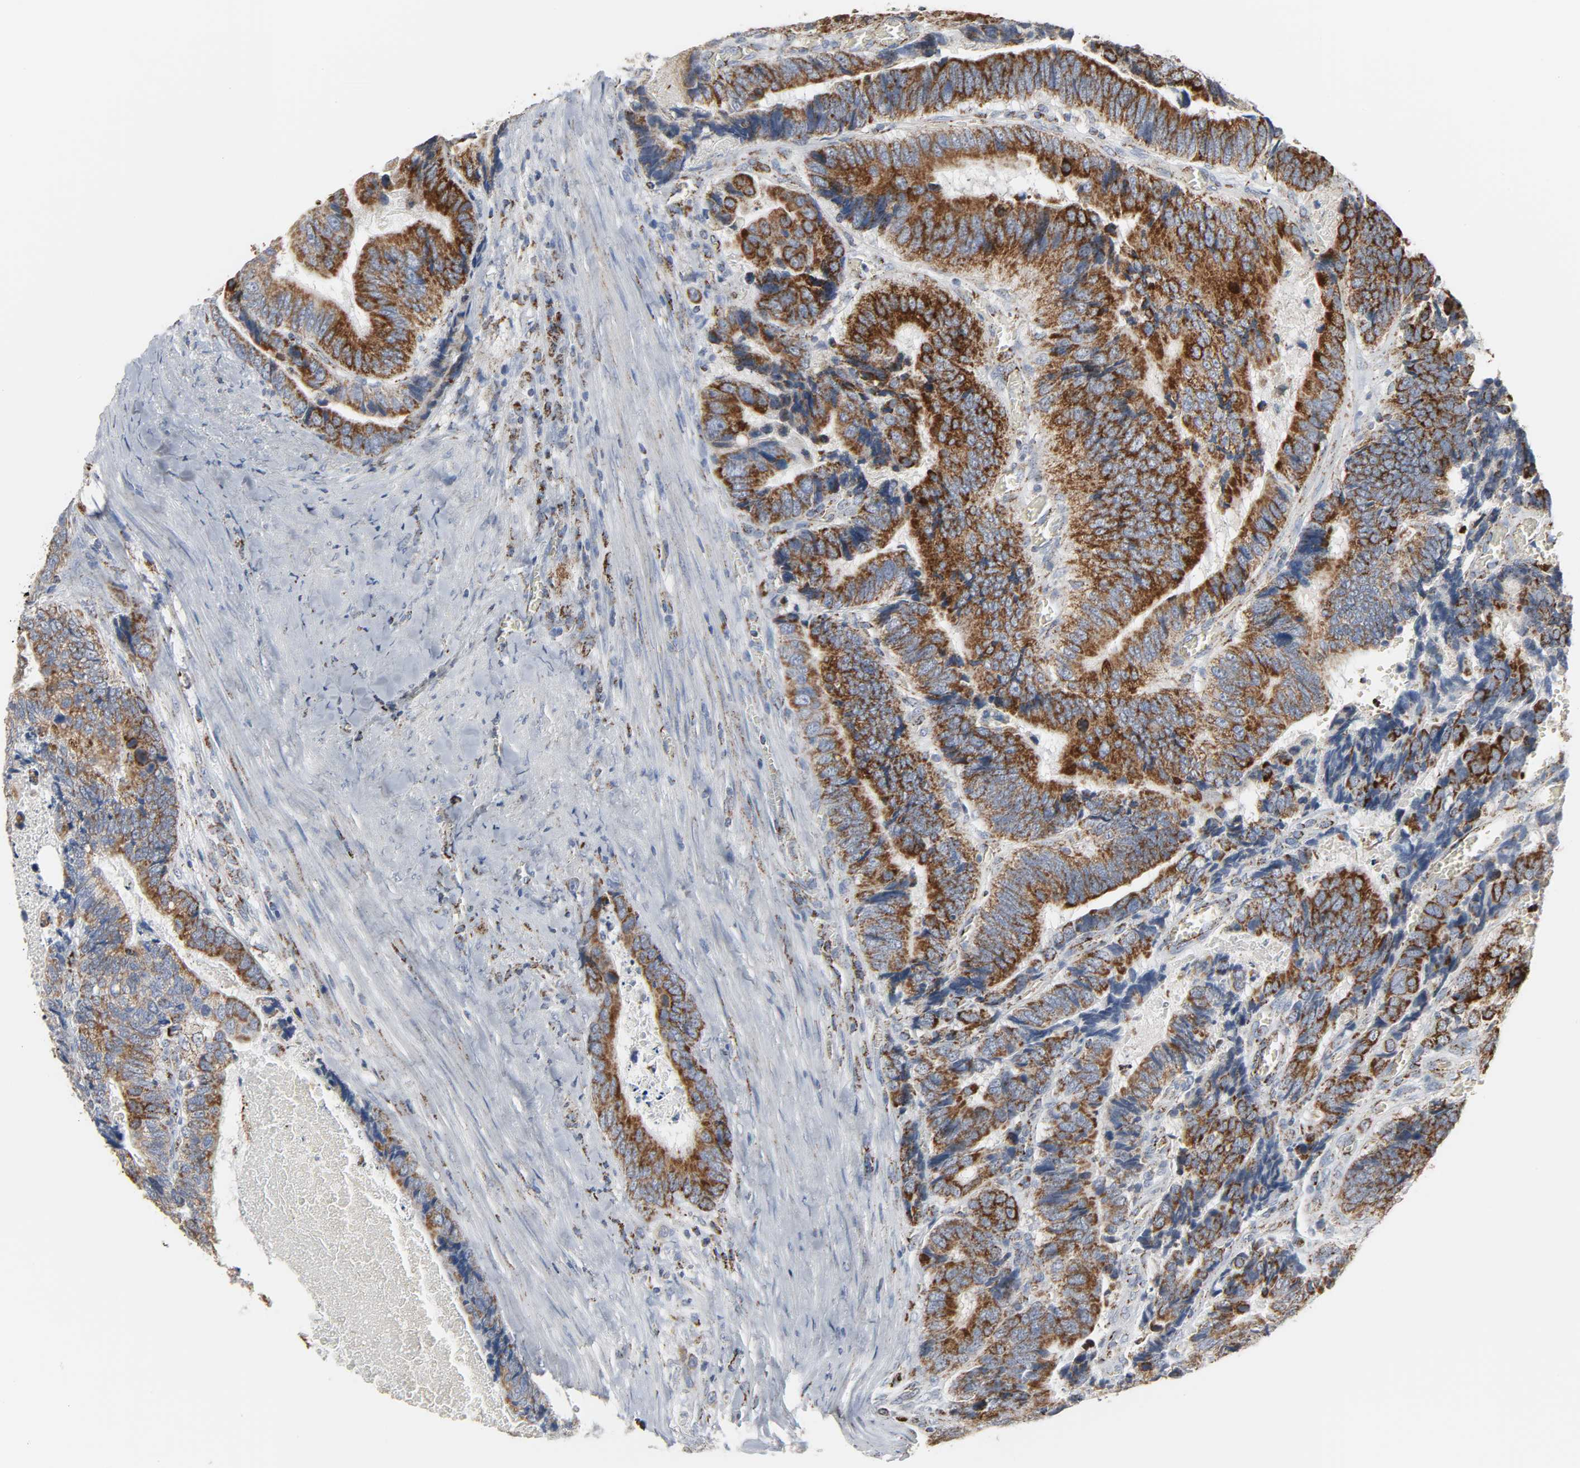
{"staining": {"intensity": "strong", "quantity": ">75%", "location": "cytoplasmic/membranous"}, "tissue": "colorectal cancer", "cell_type": "Tumor cells", "image_type": "cancer", "snomed": [{"axis": "morphology", "description": "Adenocarcinoma, NOS"}, {"axis": "topography", "description": "Colon"}], "caption": "A high amount of strong cytoplasmic/membranous positivity is appreciated in about >75% of tumor cells in colorectal adenocarcinoma tissue.", "gene": "ACAT1", "patient": {"sex": "male", "age": 72}}